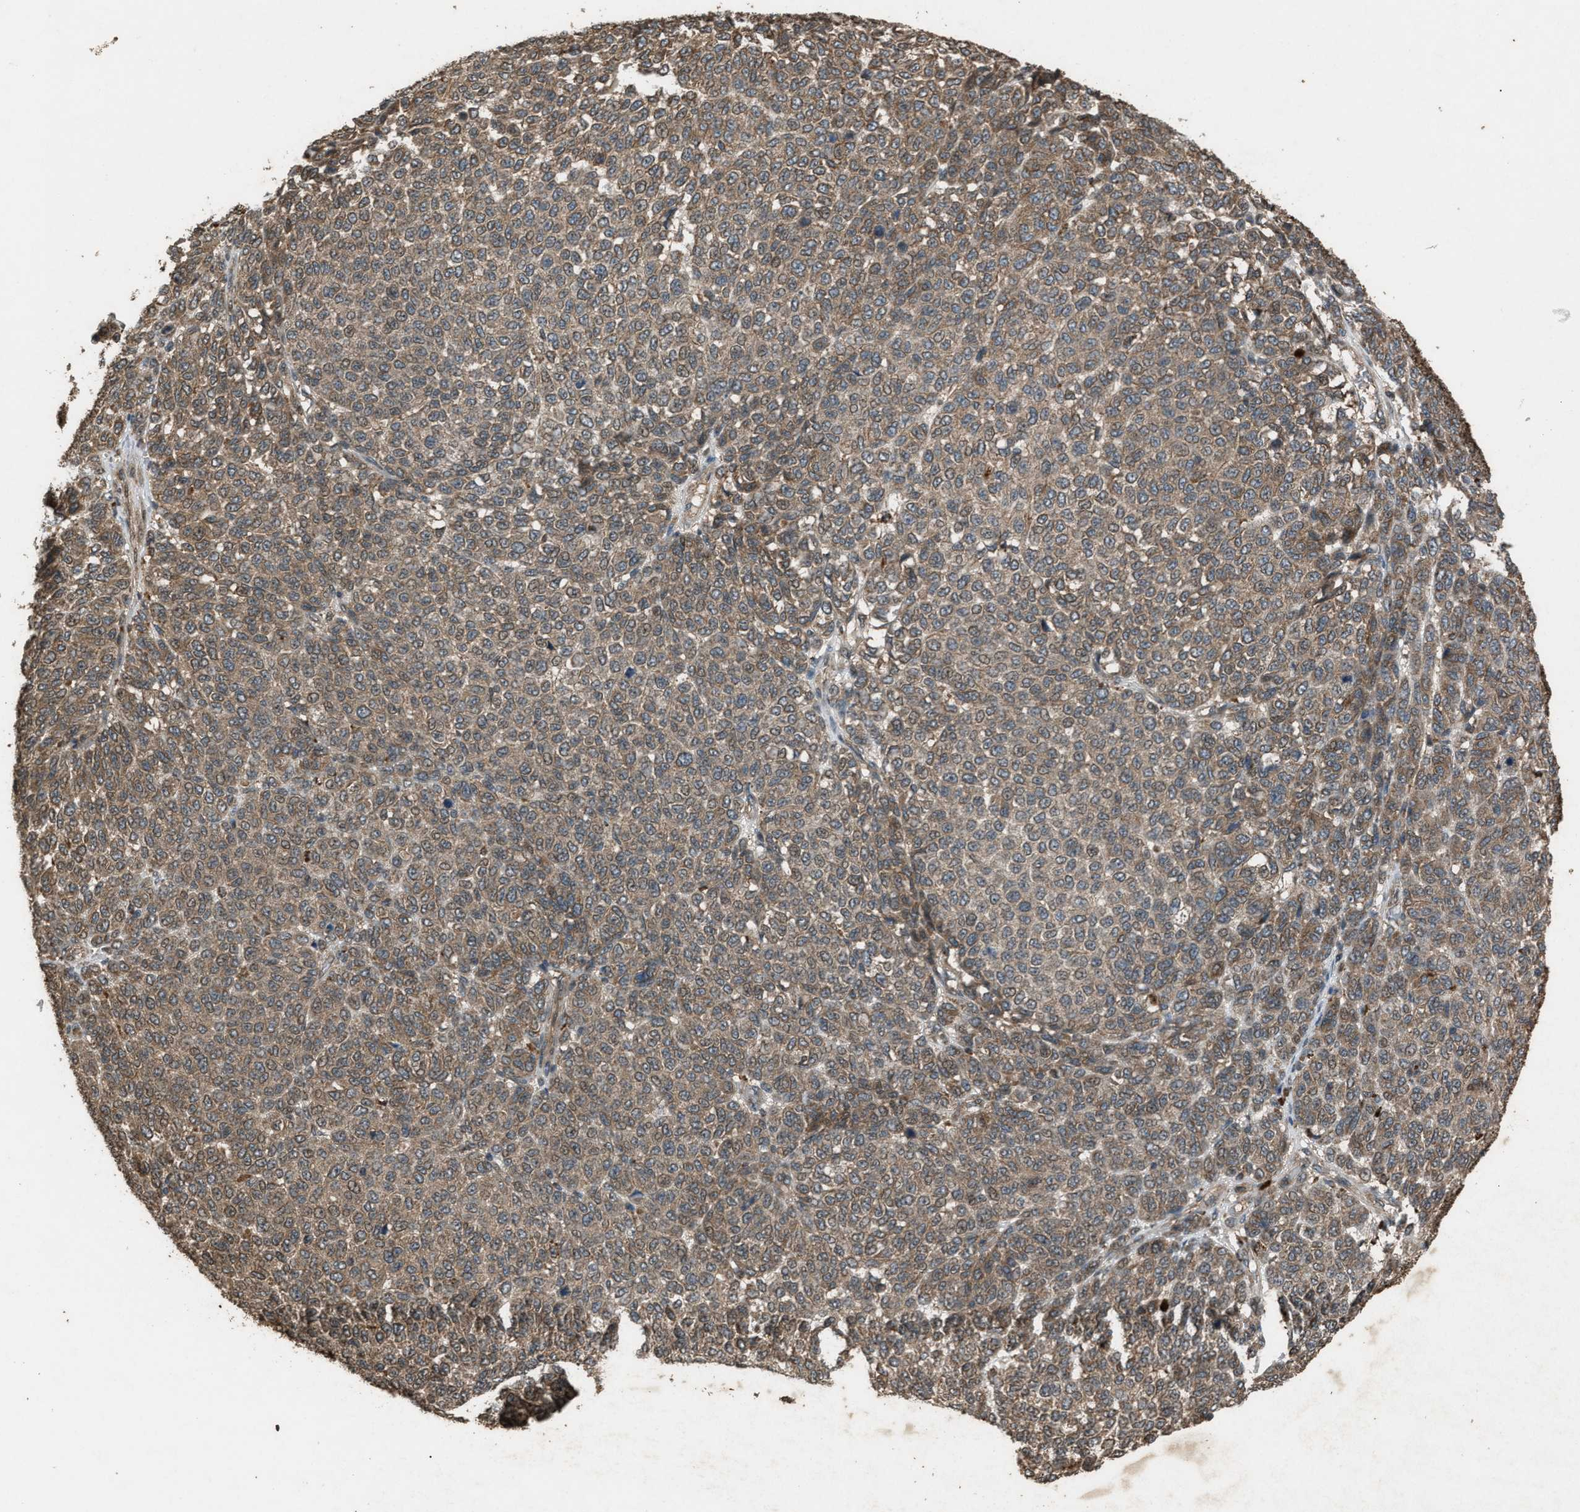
{"staining": {"intensity": "moderate", "quantity": ">75%", "location": "cytoplasmic/membranous"}, "tissue": "melanoma", "cell_type": "Tumor cells", "image_type": "cancer", "snomed": [{"axis": "morphology", "description": "Malignant melanoma, NOS"}, {"axis": "topography", "description": "Skin"}], "caption": "Malignant melanoma stained for a protein demonstrates moderate cytoplasmic/membranous positivity in tumor cells. (DAB (3,3'-diaminobenzidine) IHC with brightfield microscopy, high magnification).", "gene": "PSMD1", "patient": {"sex": "male", "age": 59}}